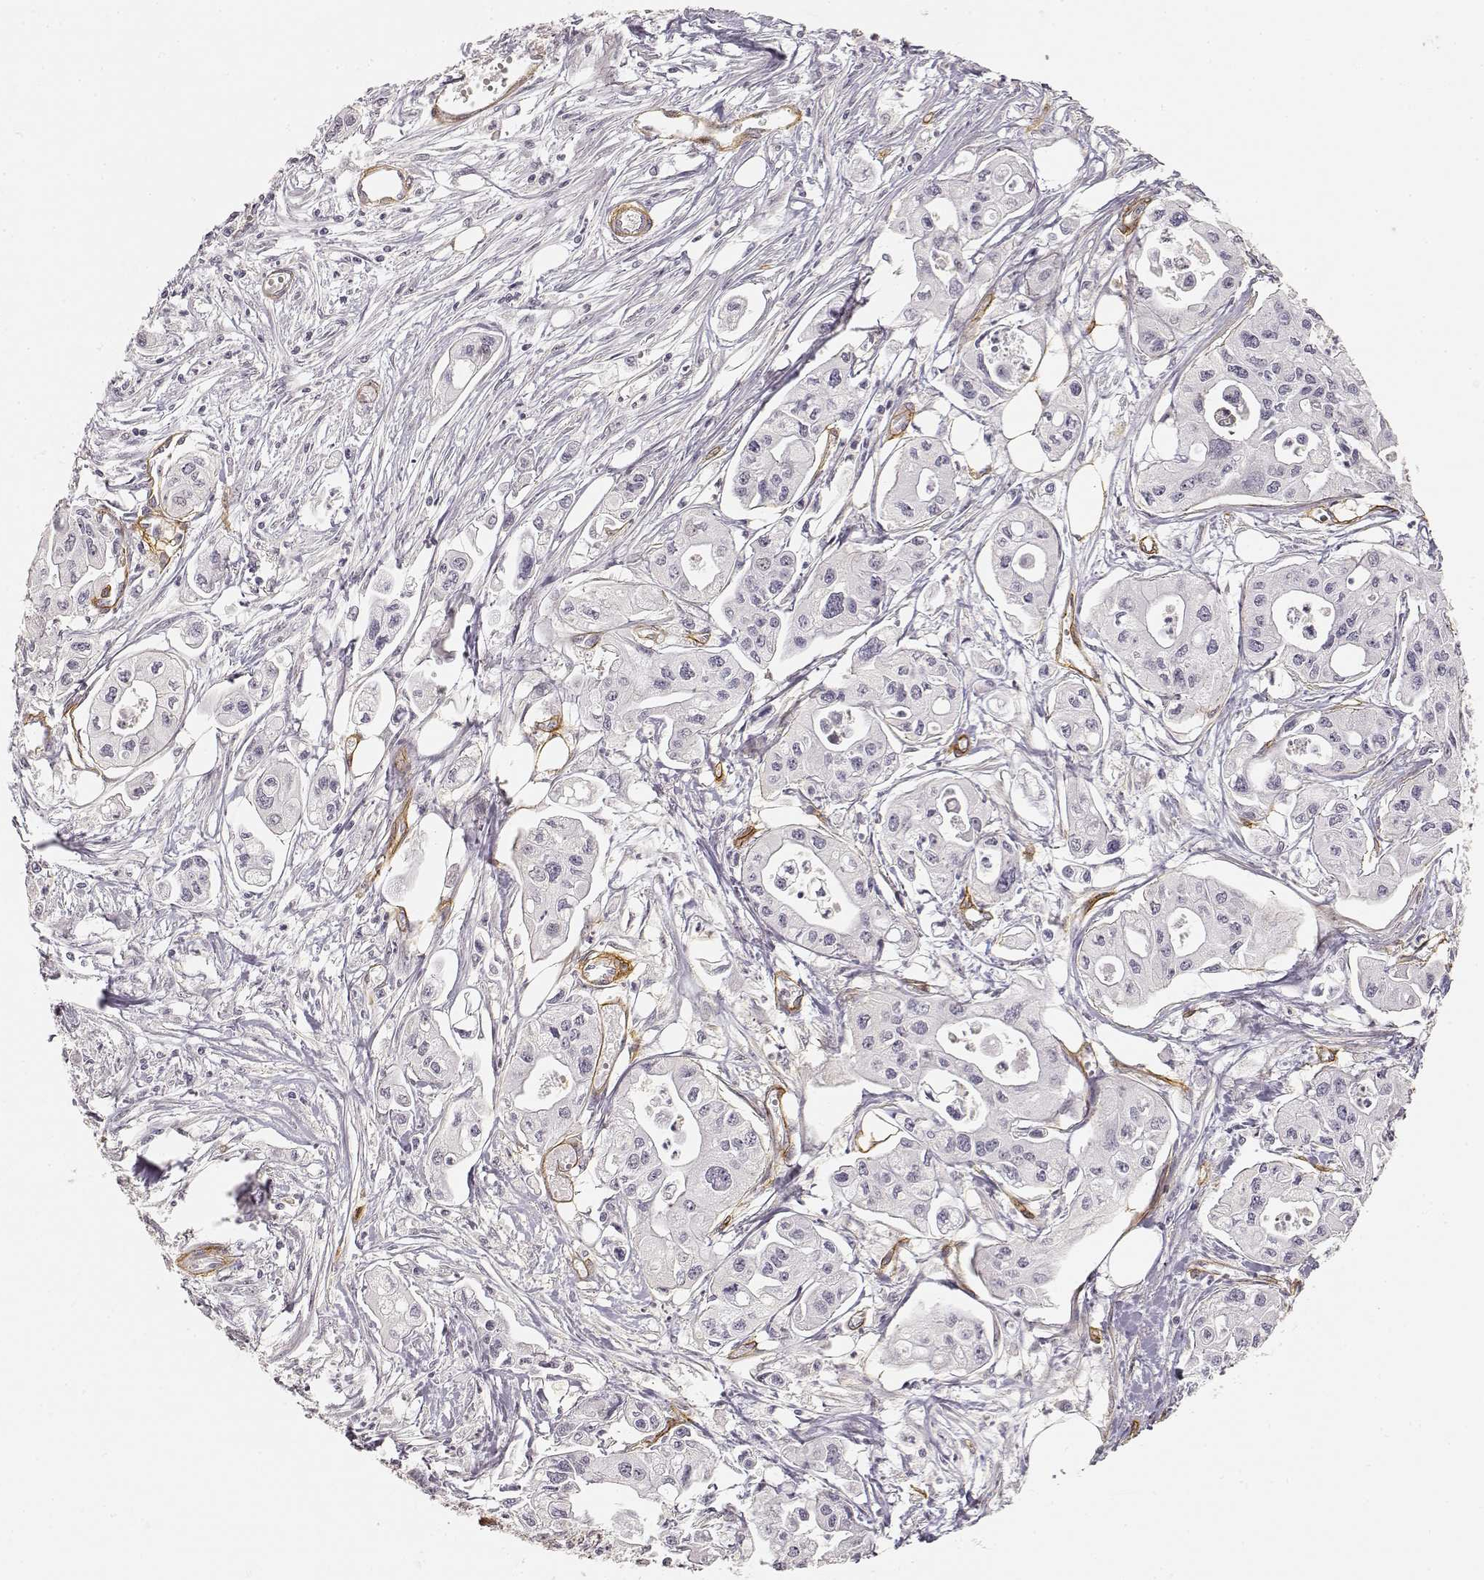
{"staining": {"intensity": "negative", "quantity": "none", "location": "none"}, "tissue": "pancreatic cancer", "cell_type": "Tumor cells", "image_type": "cancer", "snomed": [{"axis": "morphology", "description": "Adenocarcinoma, NOS"}, {"axis": "topography", "description": "Pancreas"}], "caption": "A micrograph of pancreatic cancer stained for a protein exhibits no brown staining in tumor cells.", "gene": "LAMA4", "patient": {"sex": "male", "age": 70}}